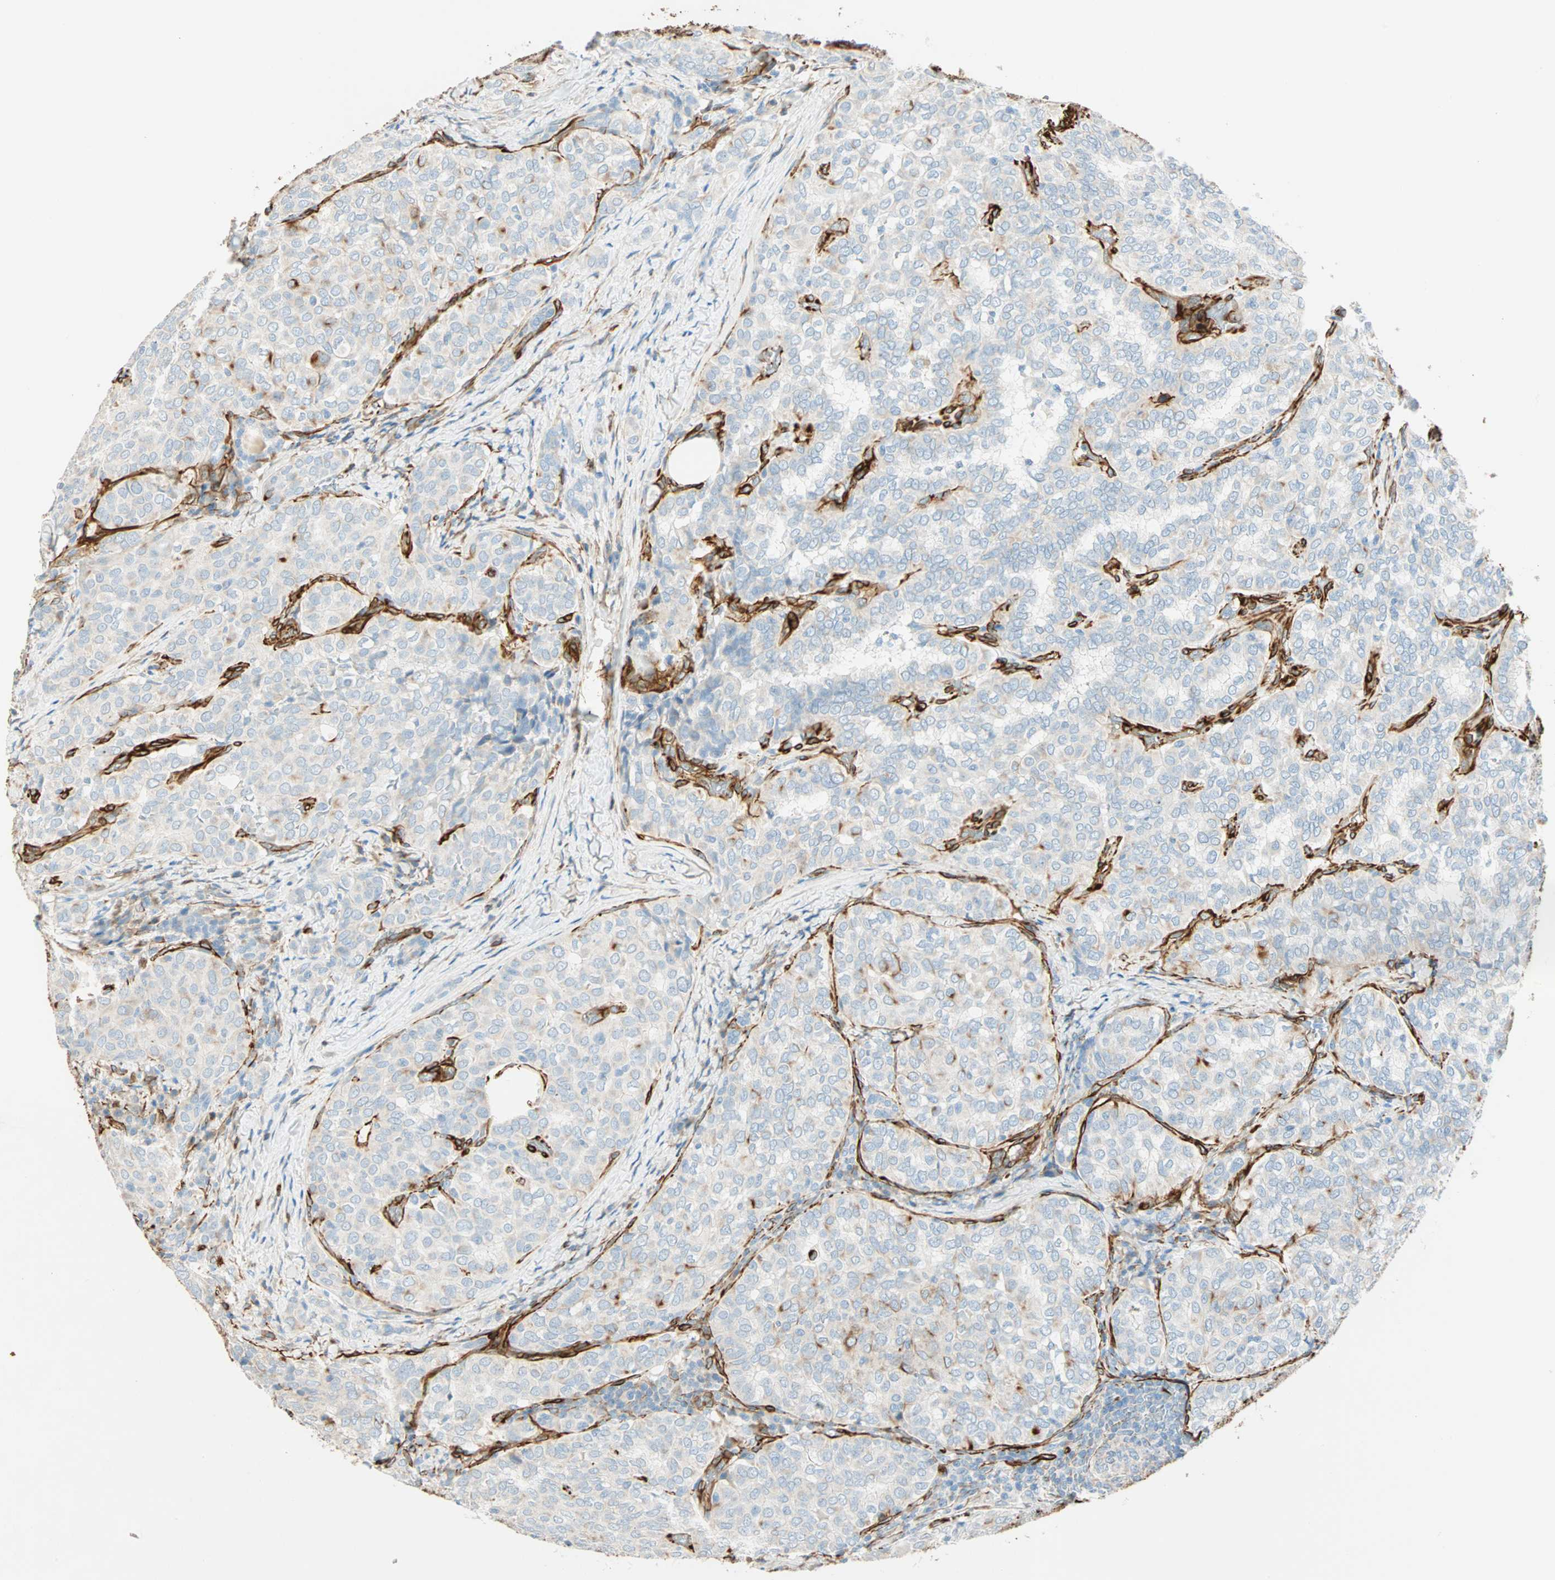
{"staining": {"intensity": "negative", "quantity": "none", "location": "none"}, "tissue": "thyroid cancer", "cell_type": "Tumor cells", "image_type": "cancer", "snomed": [{"axis": "morphology", "description": "Normal tissue, NOS"}, {"axis": "morphology", "description": "Papillary adenocarcinoma, NOS"}, {"axis": "topography", "description": "Thyroid gland"}], "caption": "High power microscopy micrograph of an immunohistochemistry image of thyroid cancer (papillary adenocarcinoma), revealing no significant expression in tumor cells. The staining was performed using DAB to visualize the protein expression in brown, while the nuclei were stained in blue with hematoxylin (Magnification: 20x).", "gene": "NES", "patient": {"sex": "female", "age": 30}}